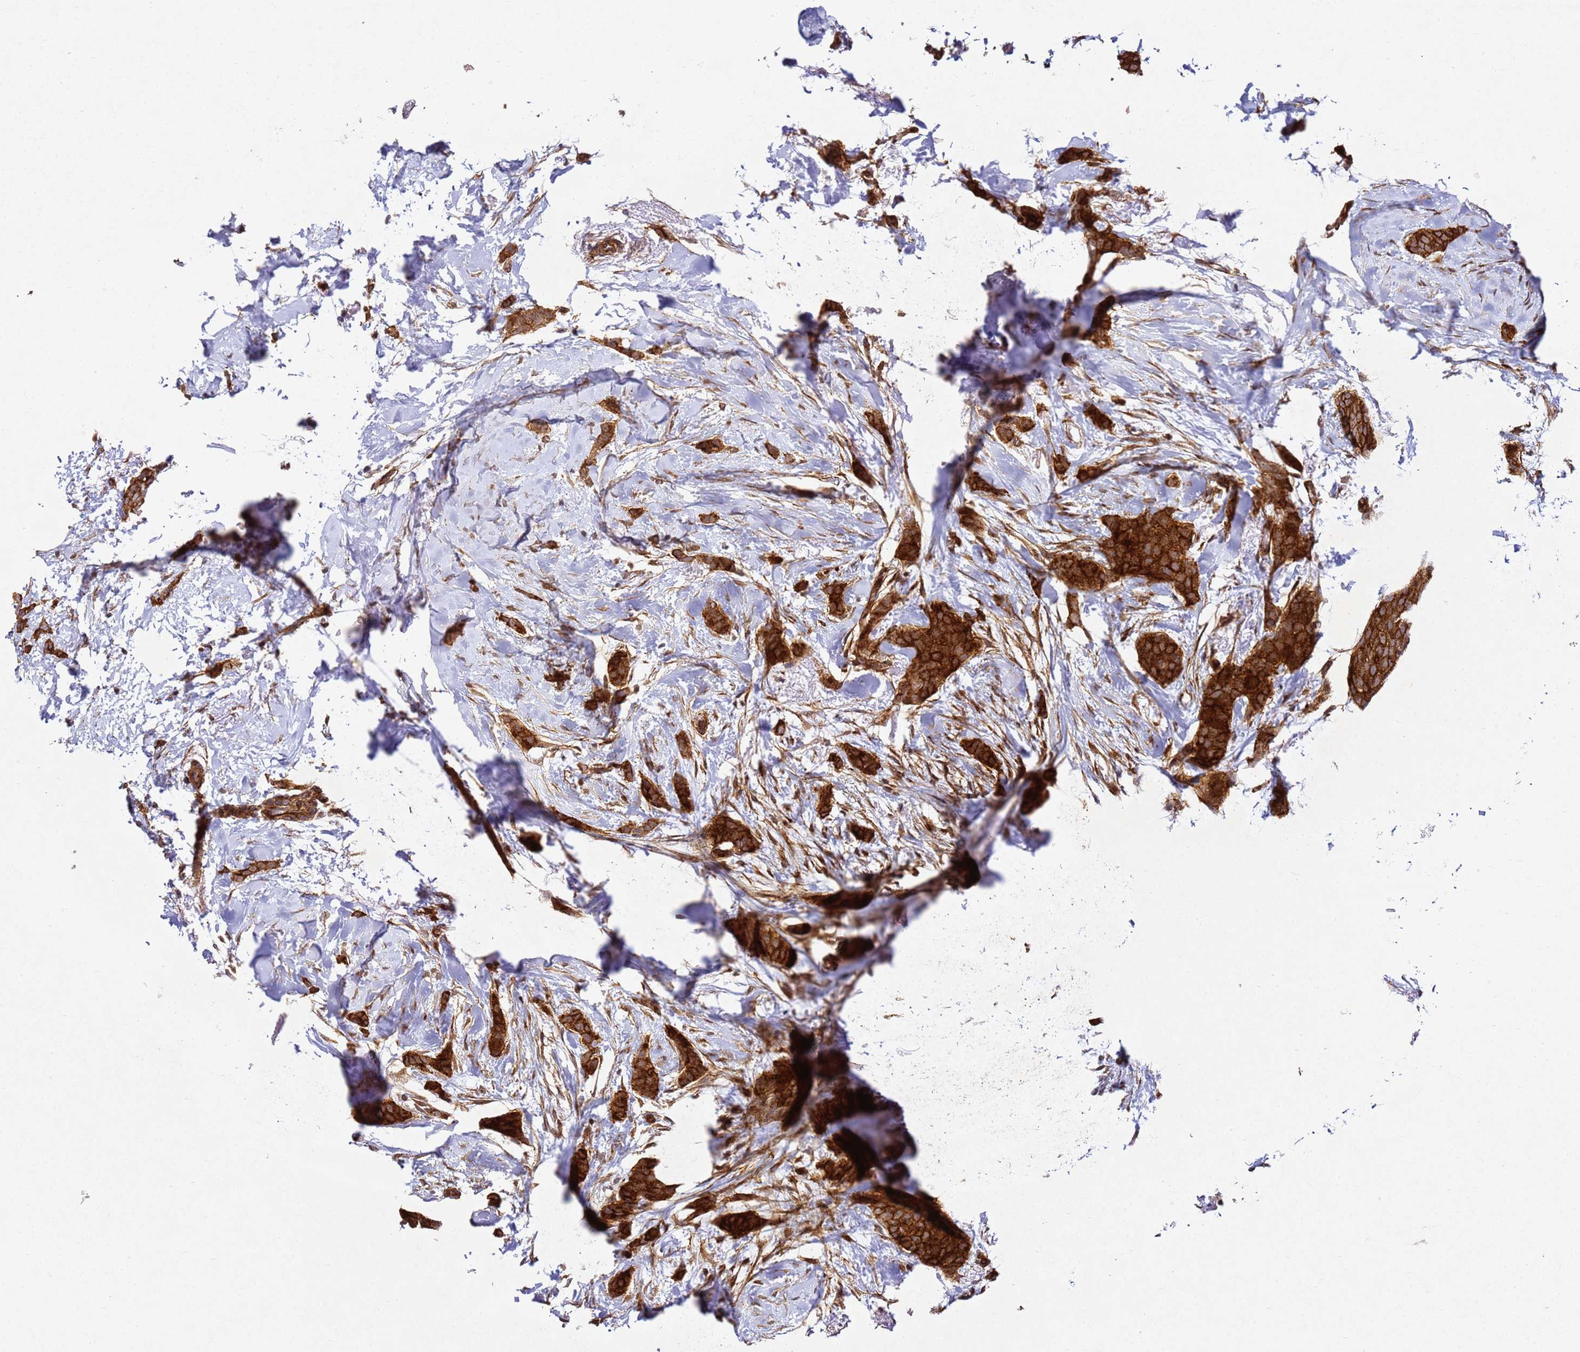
{"staining": {"intensity": "strong", "quantity": ">75%", "location": "cytoplasmic/membranous"}, "tissue": "breast cancer", "cell_type": "Tumor cells", "image_type": "cancer", "snomed": [{"axis": "morphology", "description": "Duct carcinoma"}, {"axis": "topography", "description": "Breast"}], "caption": "Breast invasive ductal carcinoma tissue reveals strong cytoplasmic/membranous expression in about >75% of tumor cells, visualized by immunohistochemistry.", "gene": "ZNF296", "patient": {"sex": "female", "age": 72}}